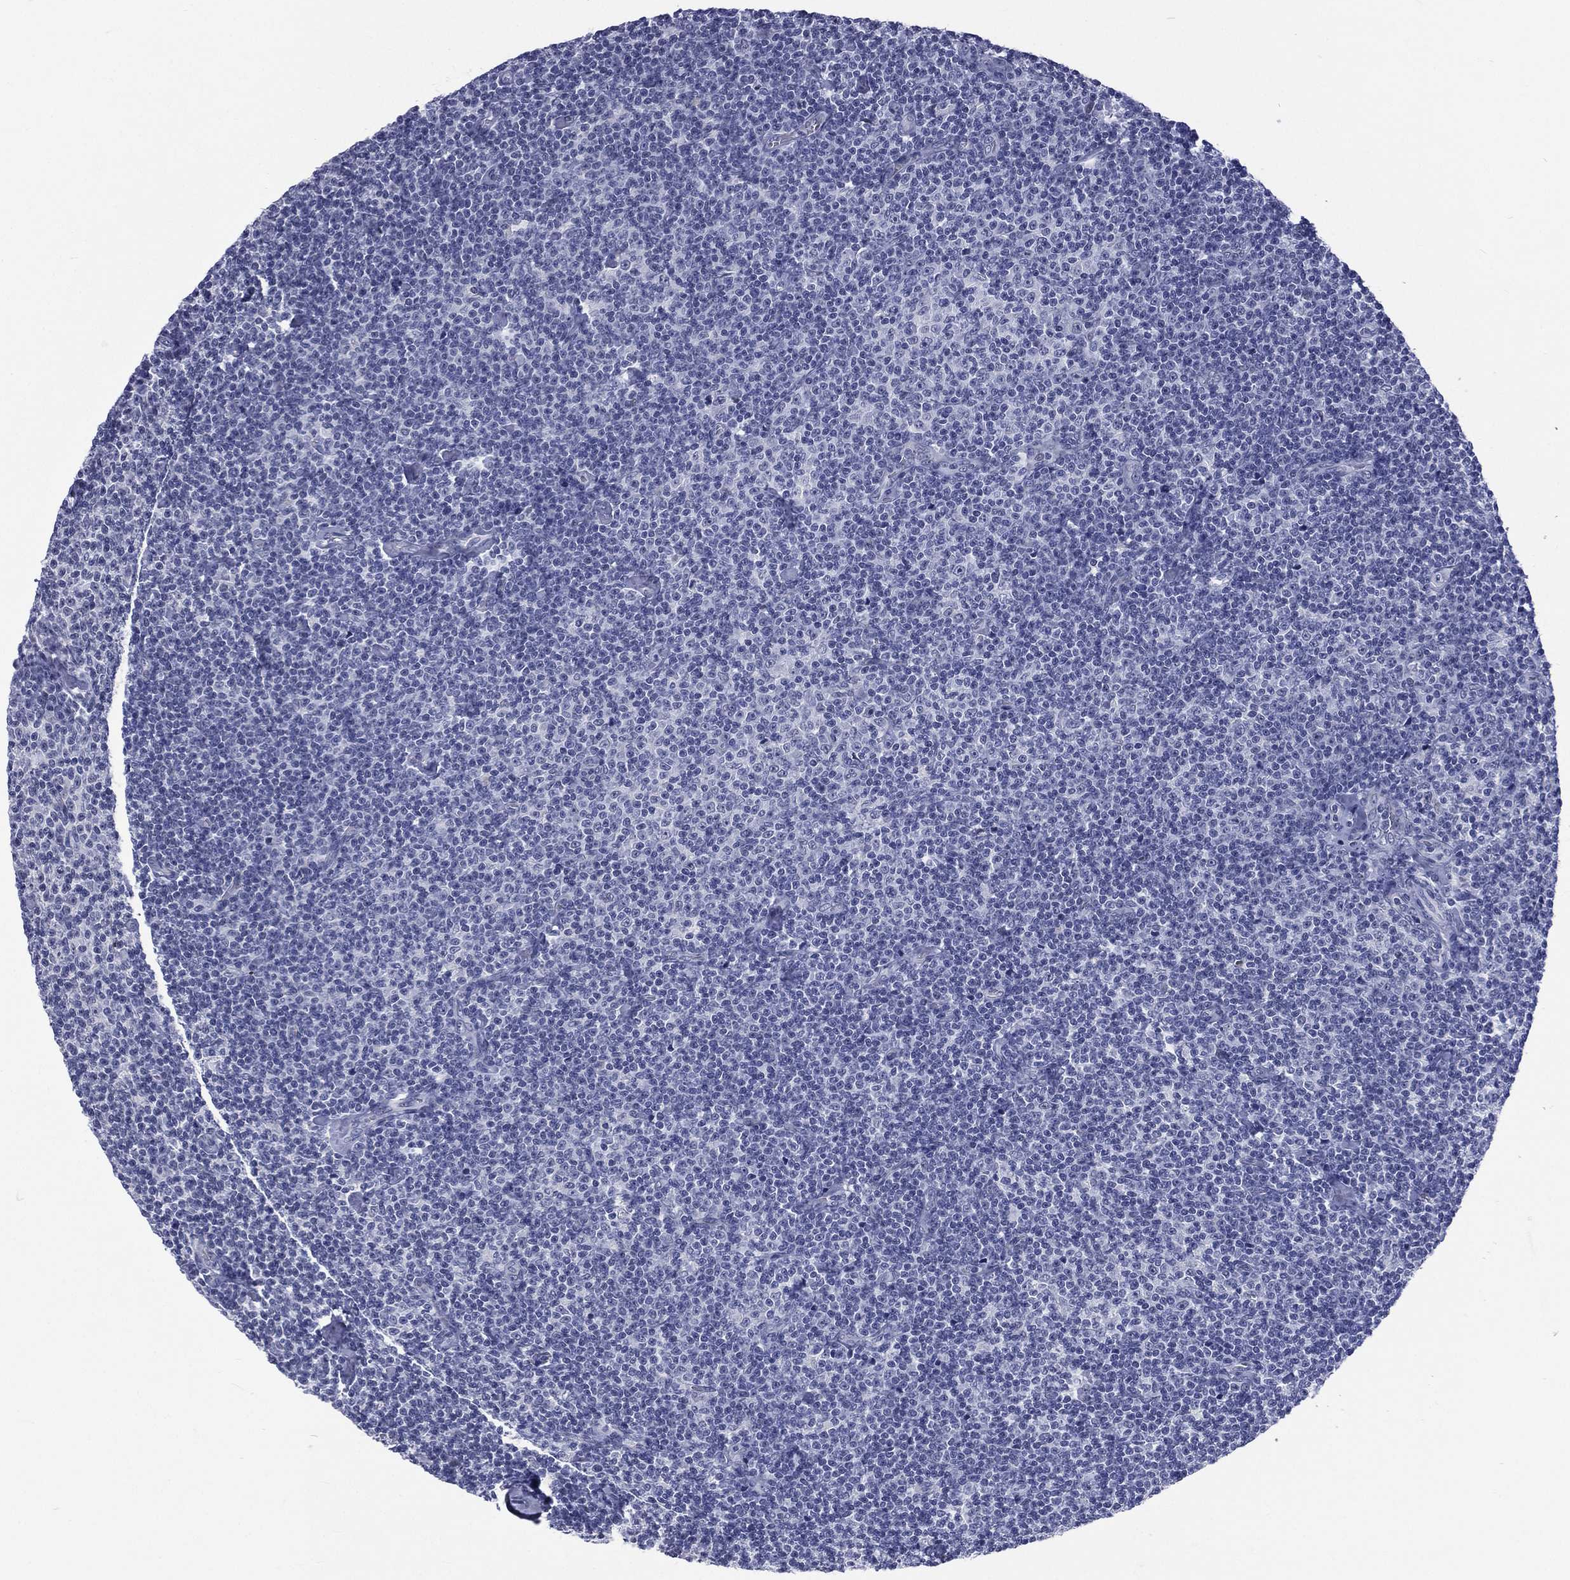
{"staining": {"intensity": "negative", "quantity": "none", "location": "none"}, "tissue": "lymphoma", "cell_type": "Tumor cells", "image_type": "cancer", "snomed": [{"axis": "morphology", "description": "Malignant lymphoma, non-Hodgkin's type, Low grade"}, {"axis": "topography", "description": "Lymph node"}], "caption": "Immunohistochemistry (IHC) of malignant lymphoma, non-Hodgkin's type (low-grade) shows no staining in tumor cells.", "gene": "SSX1", "patient": {"sex": "male", "age": 81}}